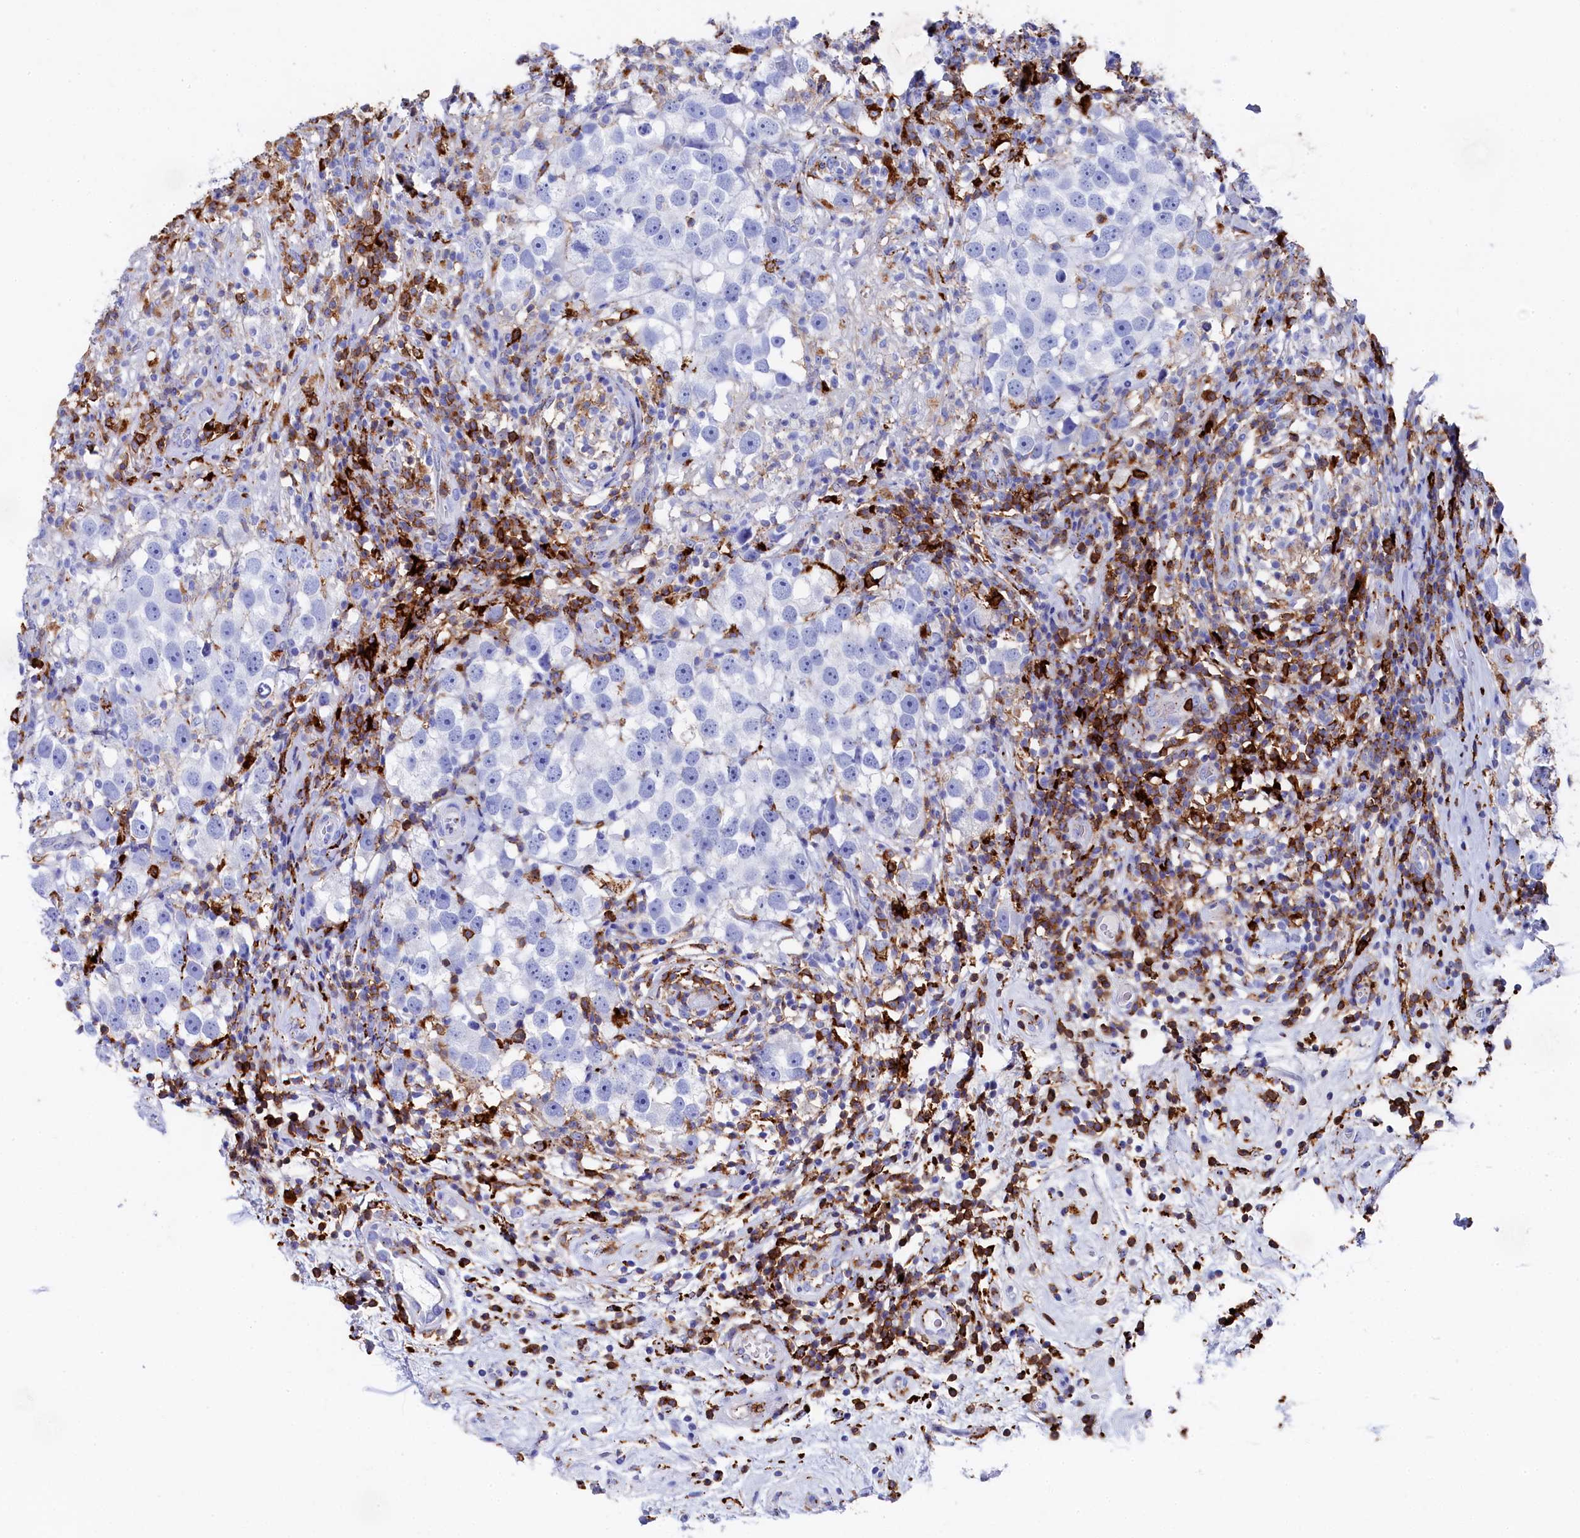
{"staining": {"intensity": "negative", "quantity": "none", "location": "none"}, "tissue": "testis cancer", "cell_type": "Tumor cells", "image_type": "cancer", "snomed": [{"axis": "morphology", "description": "Seminoma, NOS"}, {"axis": "topography", "description": "Testis"}], "caption": "Testis cancer was stained to show a protein in brown. There is no significant staining in tumor cells.", "gene": "PLAC8", "patient": {"sex": "male", "age": 49}}